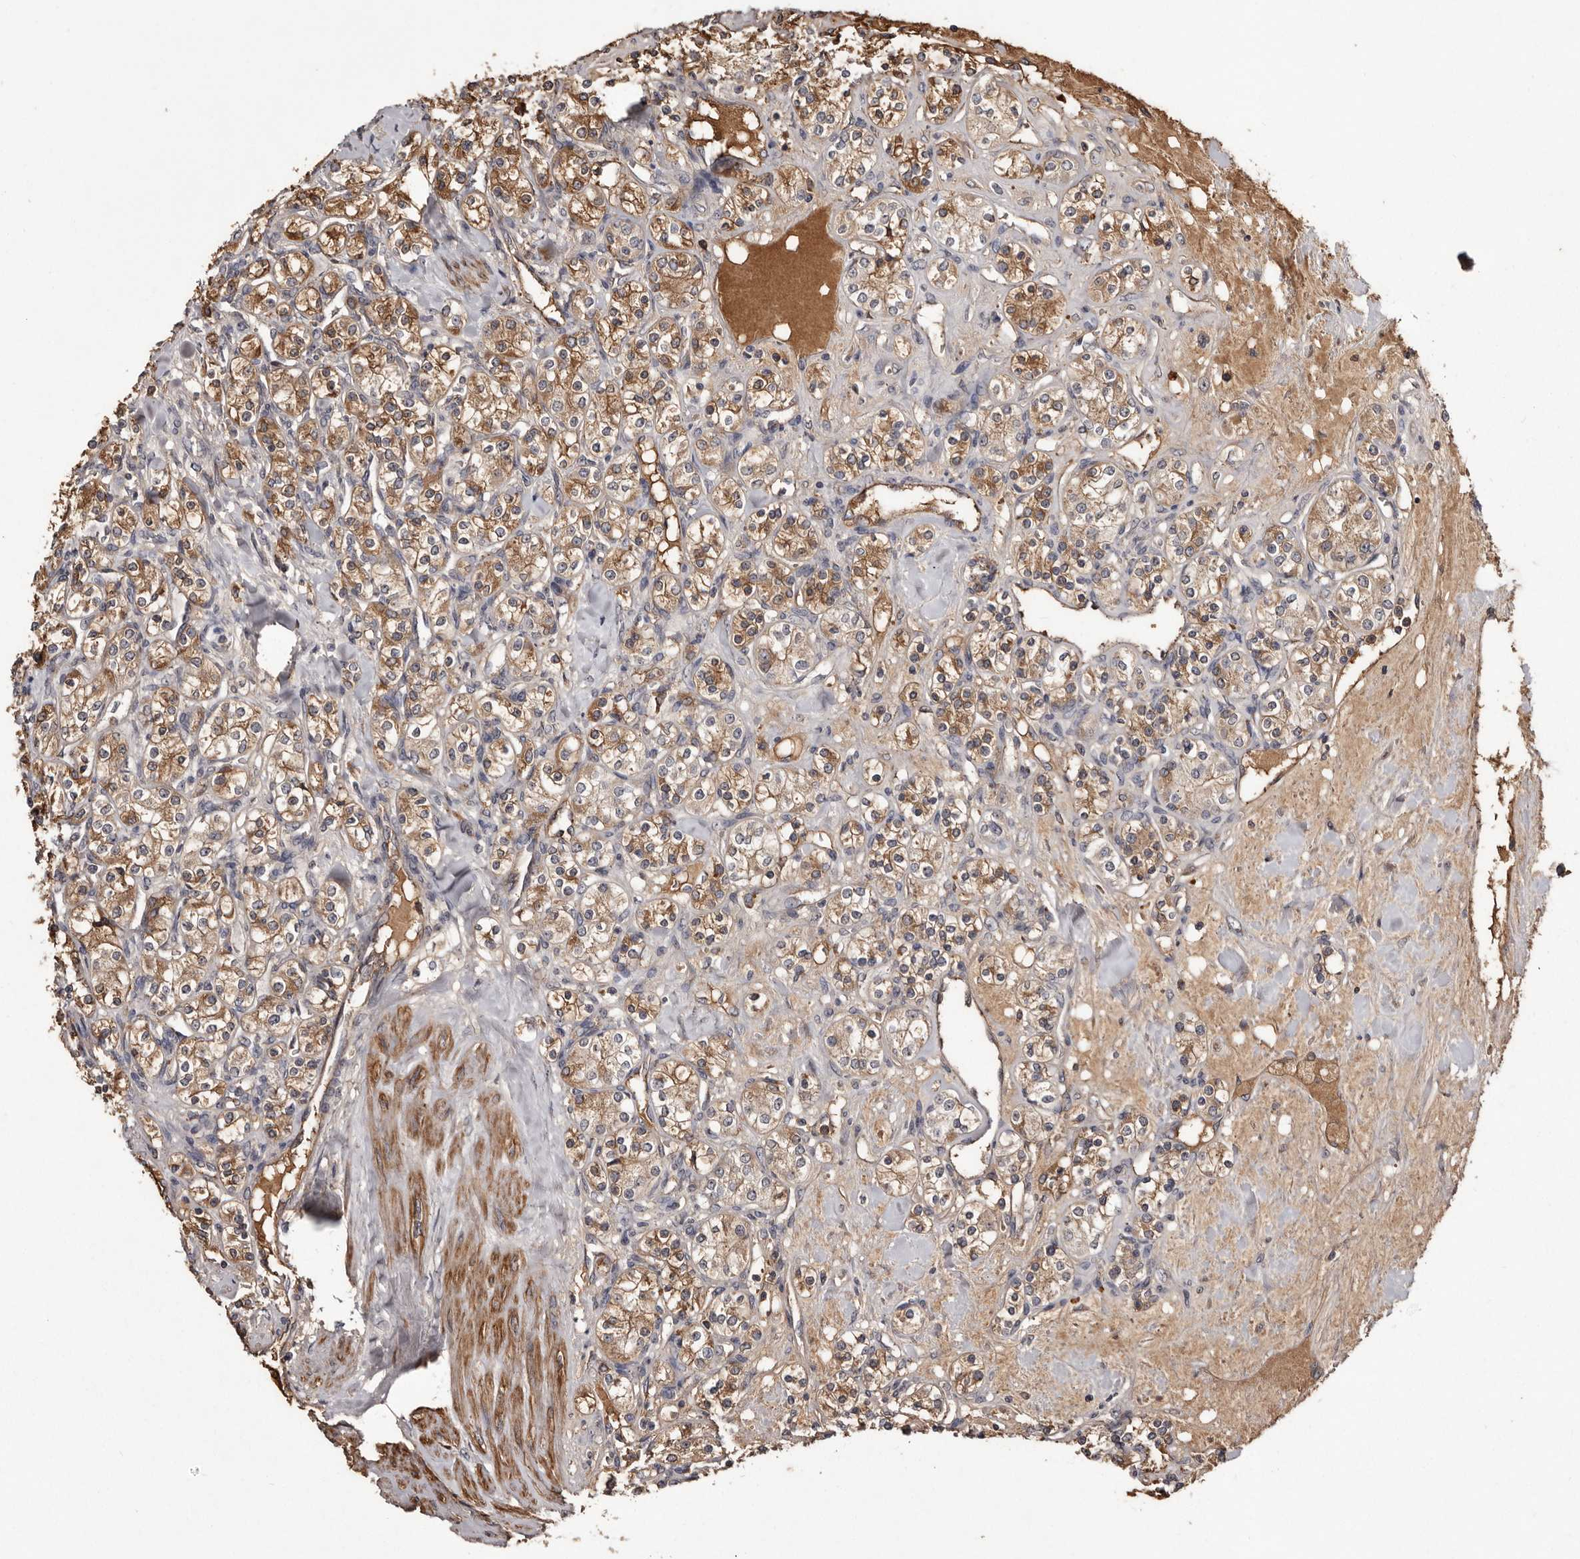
{"staining": {"intensity": "moderate", "quantity": ">75%", "location": "cytoplasmic/membranous"}, "tissue": "renal cancer", "cell_type": "Tumor cells", "image_type": "cancer", "snomed": [{"axis": "morphology", "description": "Adenocarcinoma, NOS"}, {"axis": "topography", "description": "Kidney"}], "caption": "Adenocarcinoma (renal) stained for a protein exhibits moderate cytoplasmic/membranous positivity in tumor cells. (DAB = brown stain, brightfield microscopy at high magnification).", "gene": "CYP1B1", "patient": {"sex": "male", "age": 77}}